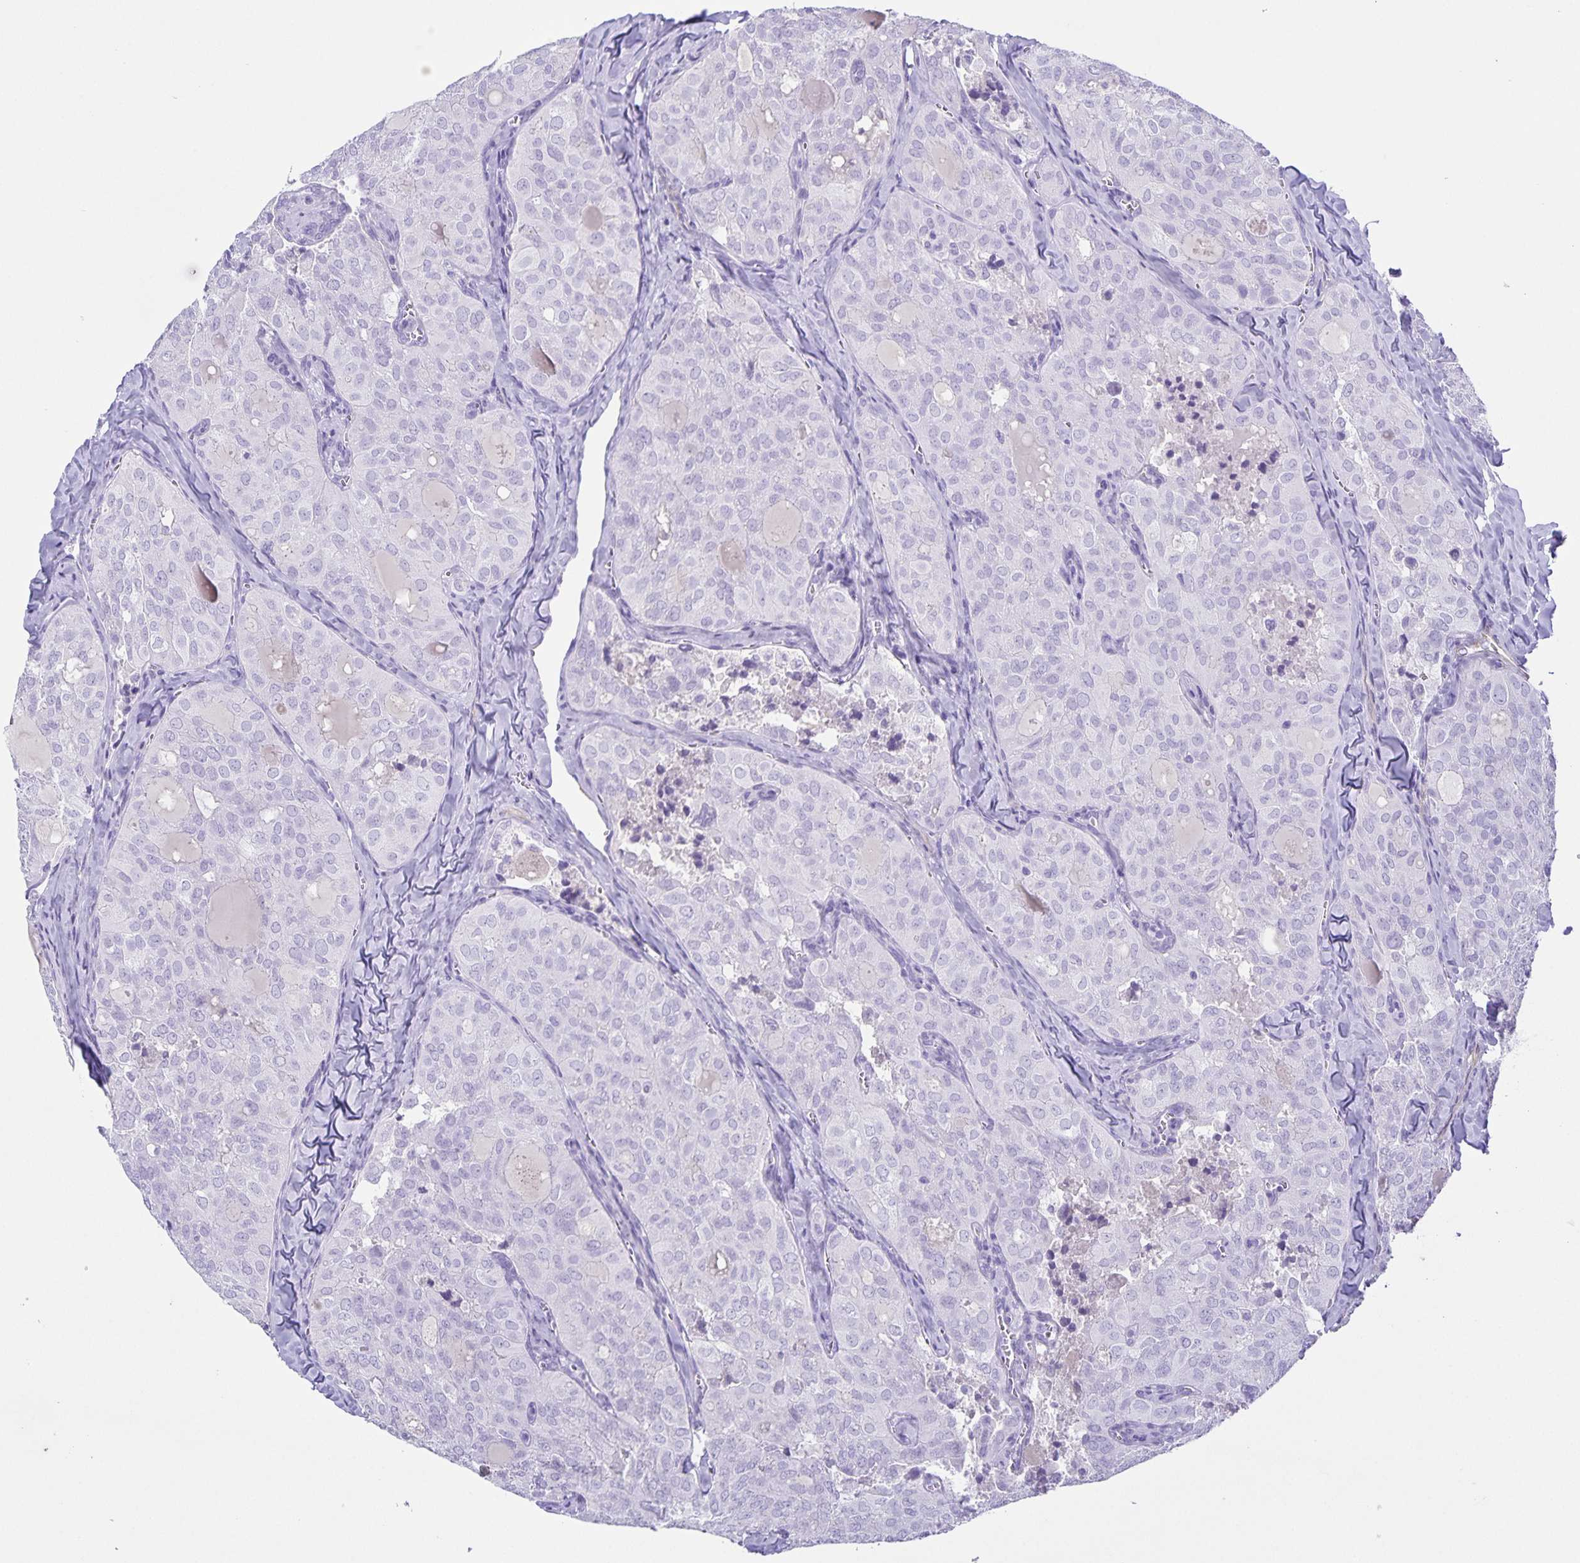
{"staining": {"intensity": "negative", "quantity": "none", "location": "none"}, "tissue": "thyroid cancer", "cell_type": "Tumor cells", "image_type": "cancer", "snomed": [{"axis": "morphology", "description": "Follicular adenoma carcinoma, NOS"}, {"axis": "topography", "description": "Thyroid gland"}], "caption": "A histopathology image of human thyroid follicular adenoma carcinoma is negative for staining in tumor cells. (Immunohistochemistry (ihc), brightfield microscopy, high magnification).", "gene": "UBQLN3", "patient": {"sex": "male", "age": 75}}